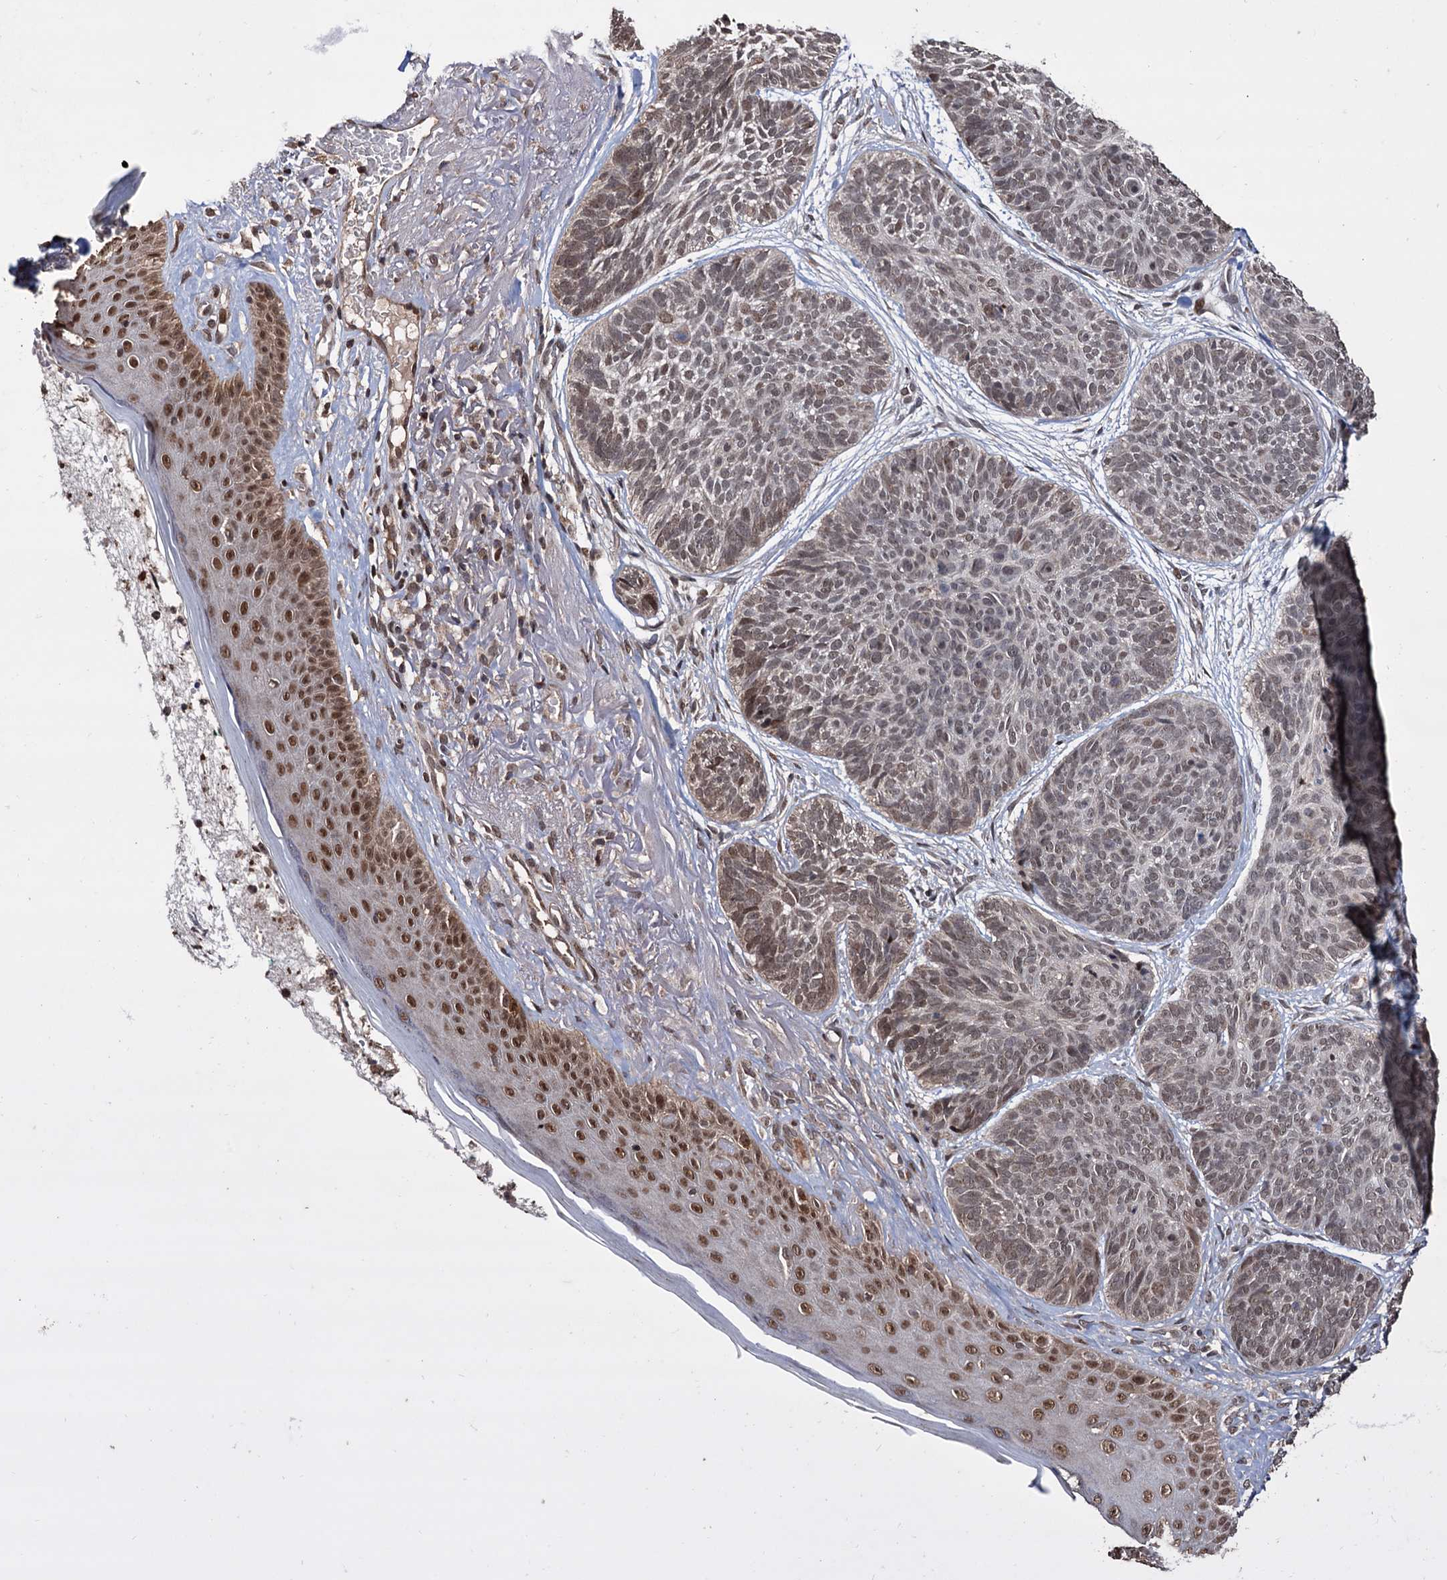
{"staining": {"intensity": "weak", "quantity": "<25%", "location": "nuclear"}, "tissue": "skin cancer", "cell_type": "Tumor cells", "image_type": "cancer", "snomed": [{"axis": "morphology", "description": "Normal tissue, NOS"}, {"axis": "morphology", "description": "Basal cell carcinoma"}, {"axis": "topography", "description": "Skin"}], "caption": "IHC histopathology image of neoplastic tissue: basal cell carcinoma (skin) stained with DAB demonstrates no significant protein positivity in tumor cells.", "gene": "KLF5", "patient": {"sex": "male", "age": 66}}